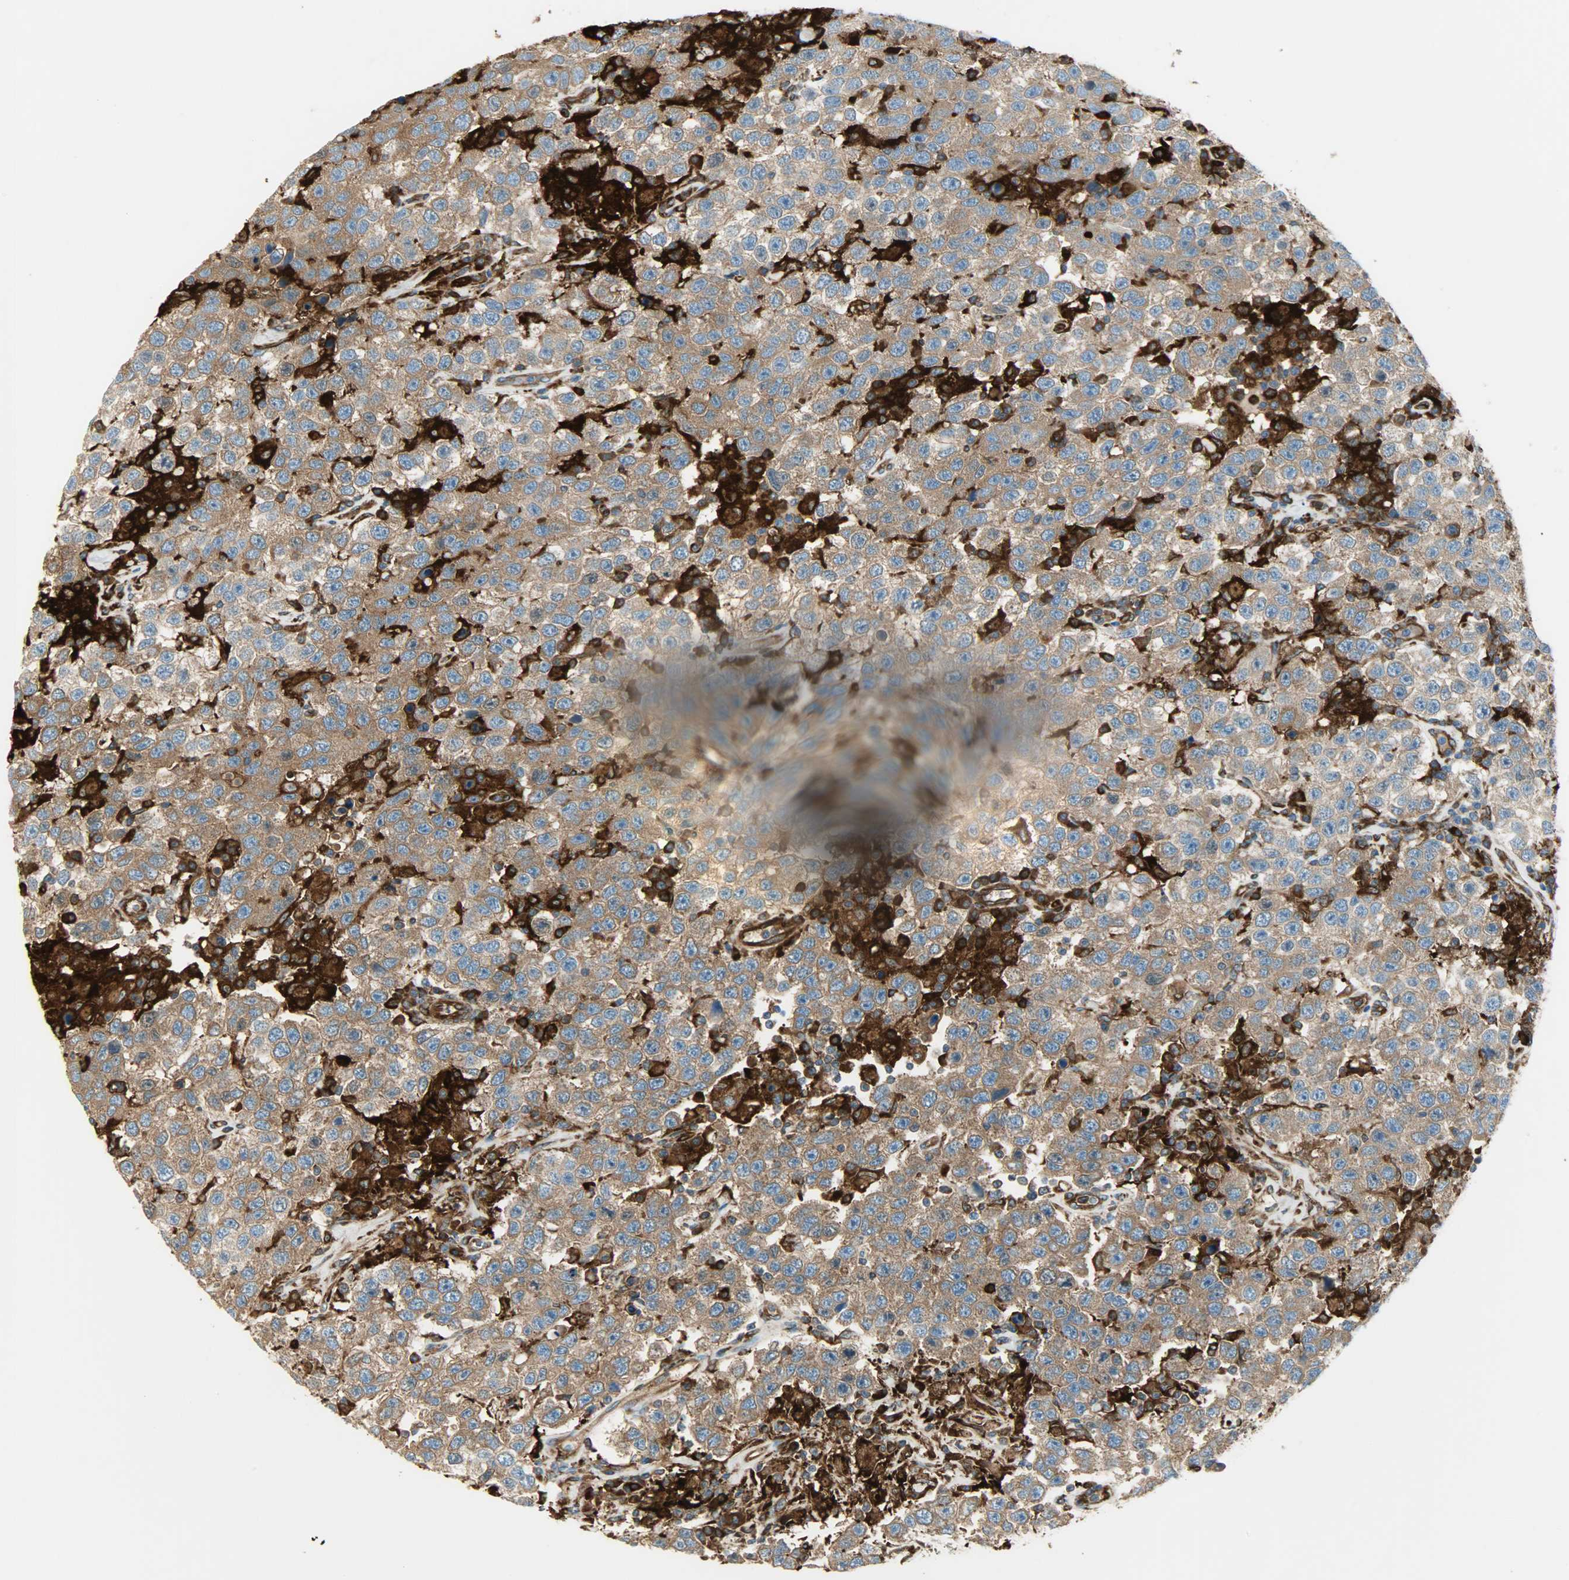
{"staining": {"intensity": "moderate", "quantity": ">75%", "location": "cytoplasmic/membranous"}, "tissue": "testis cancer", "cell_type": "Tumor cells", "image_type": "cancer", "snomed": [{"axis": "morphology", "description": "Seminoma, NOS"}, {"axis": "topography", "description": "Testis"}], "caption": "Immunohistochemistry image of human testis seminoma stained for a protein (brown), which demonstrates medium levels of moderate cytoplasmic/membranous staining in approximately >75% of tumor cells.", "gene": "WARS1", "patient": {"sex": "male", "age": 41}}